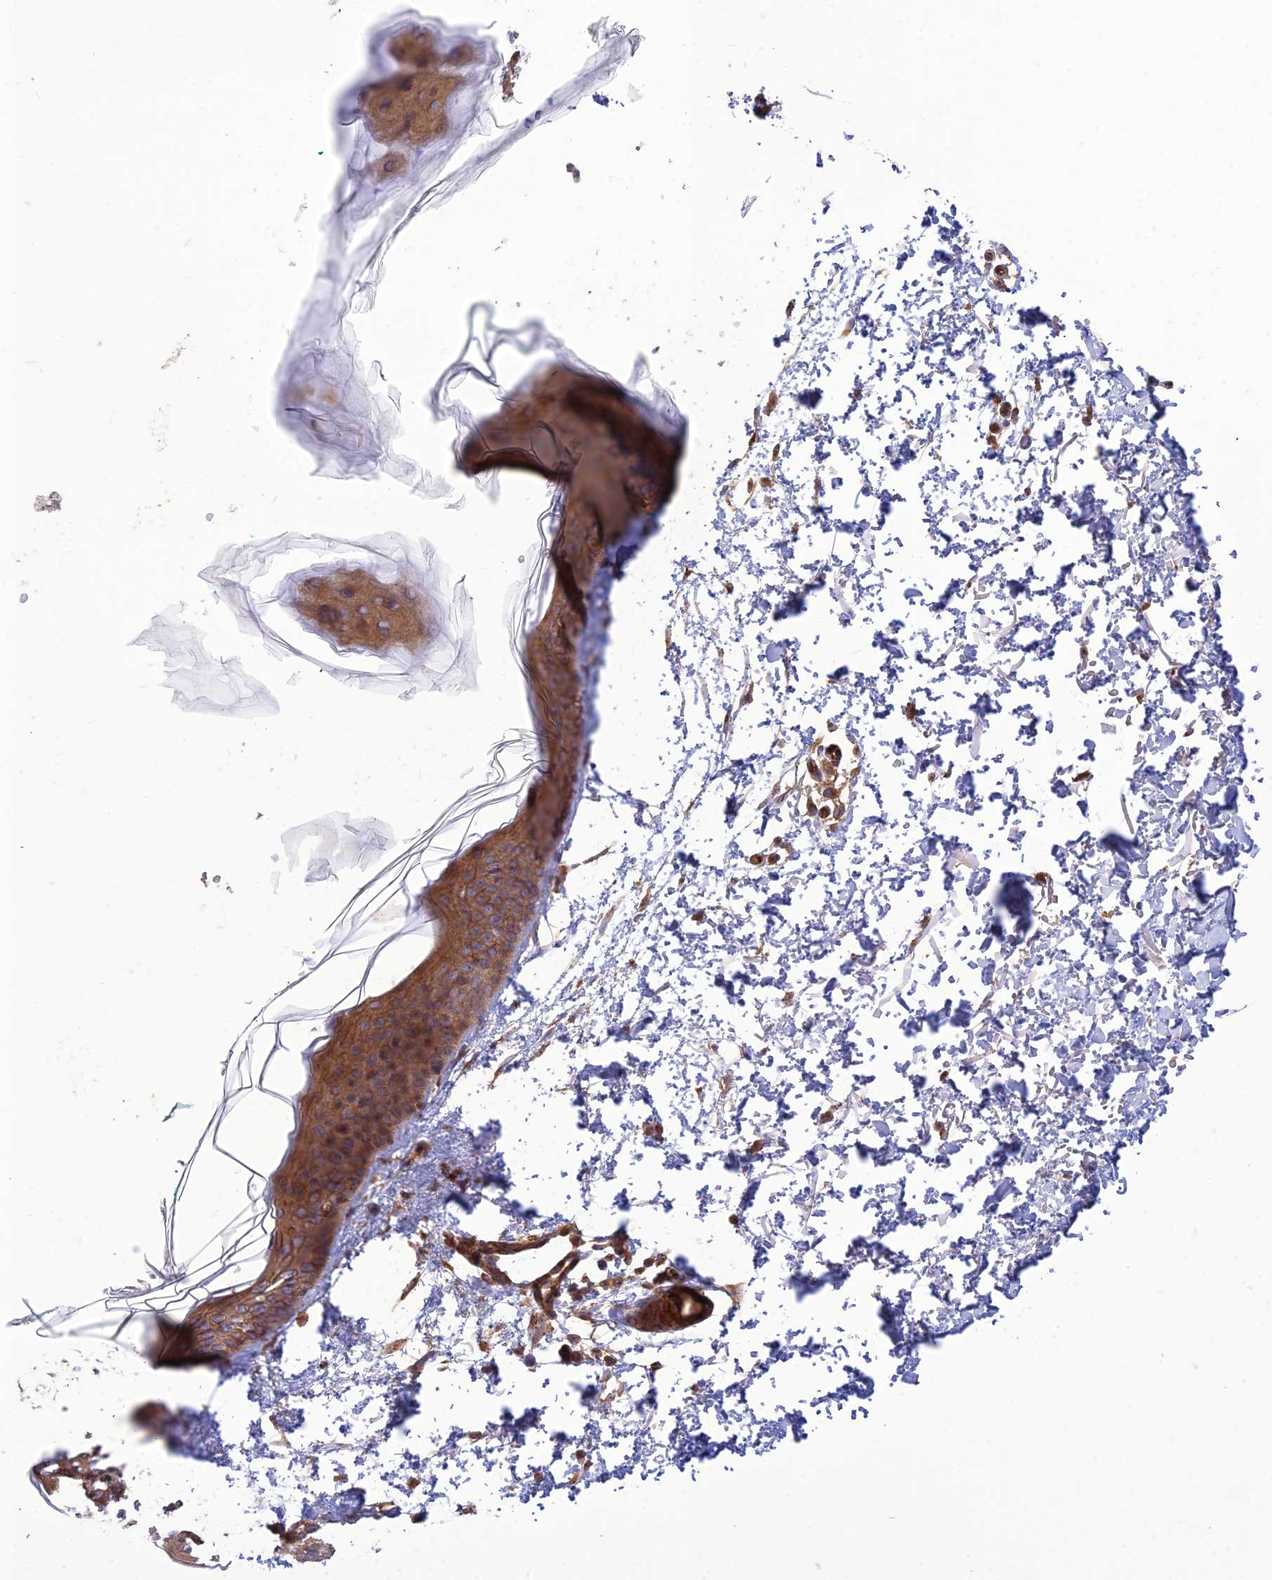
{"staining": {"intensity": "moderate", "quantity": ">75%", "location": "cytoplasmic/membranous"}, "tissue": "skin", "cell_type": "Fibroblasts", "image_type": "normal", "snomed": [{"axis": "morphology", "description": "Normal tissue, NOS"}, {"axis": "topography", "description": "Skin"}], "caption": "Moderate cytoplasmic/membranous positivity is identified in about >75% of fibroblasts in benign skin.", "gene": "TMEM131L", "patient": {"sex": "male", "age": 66}}